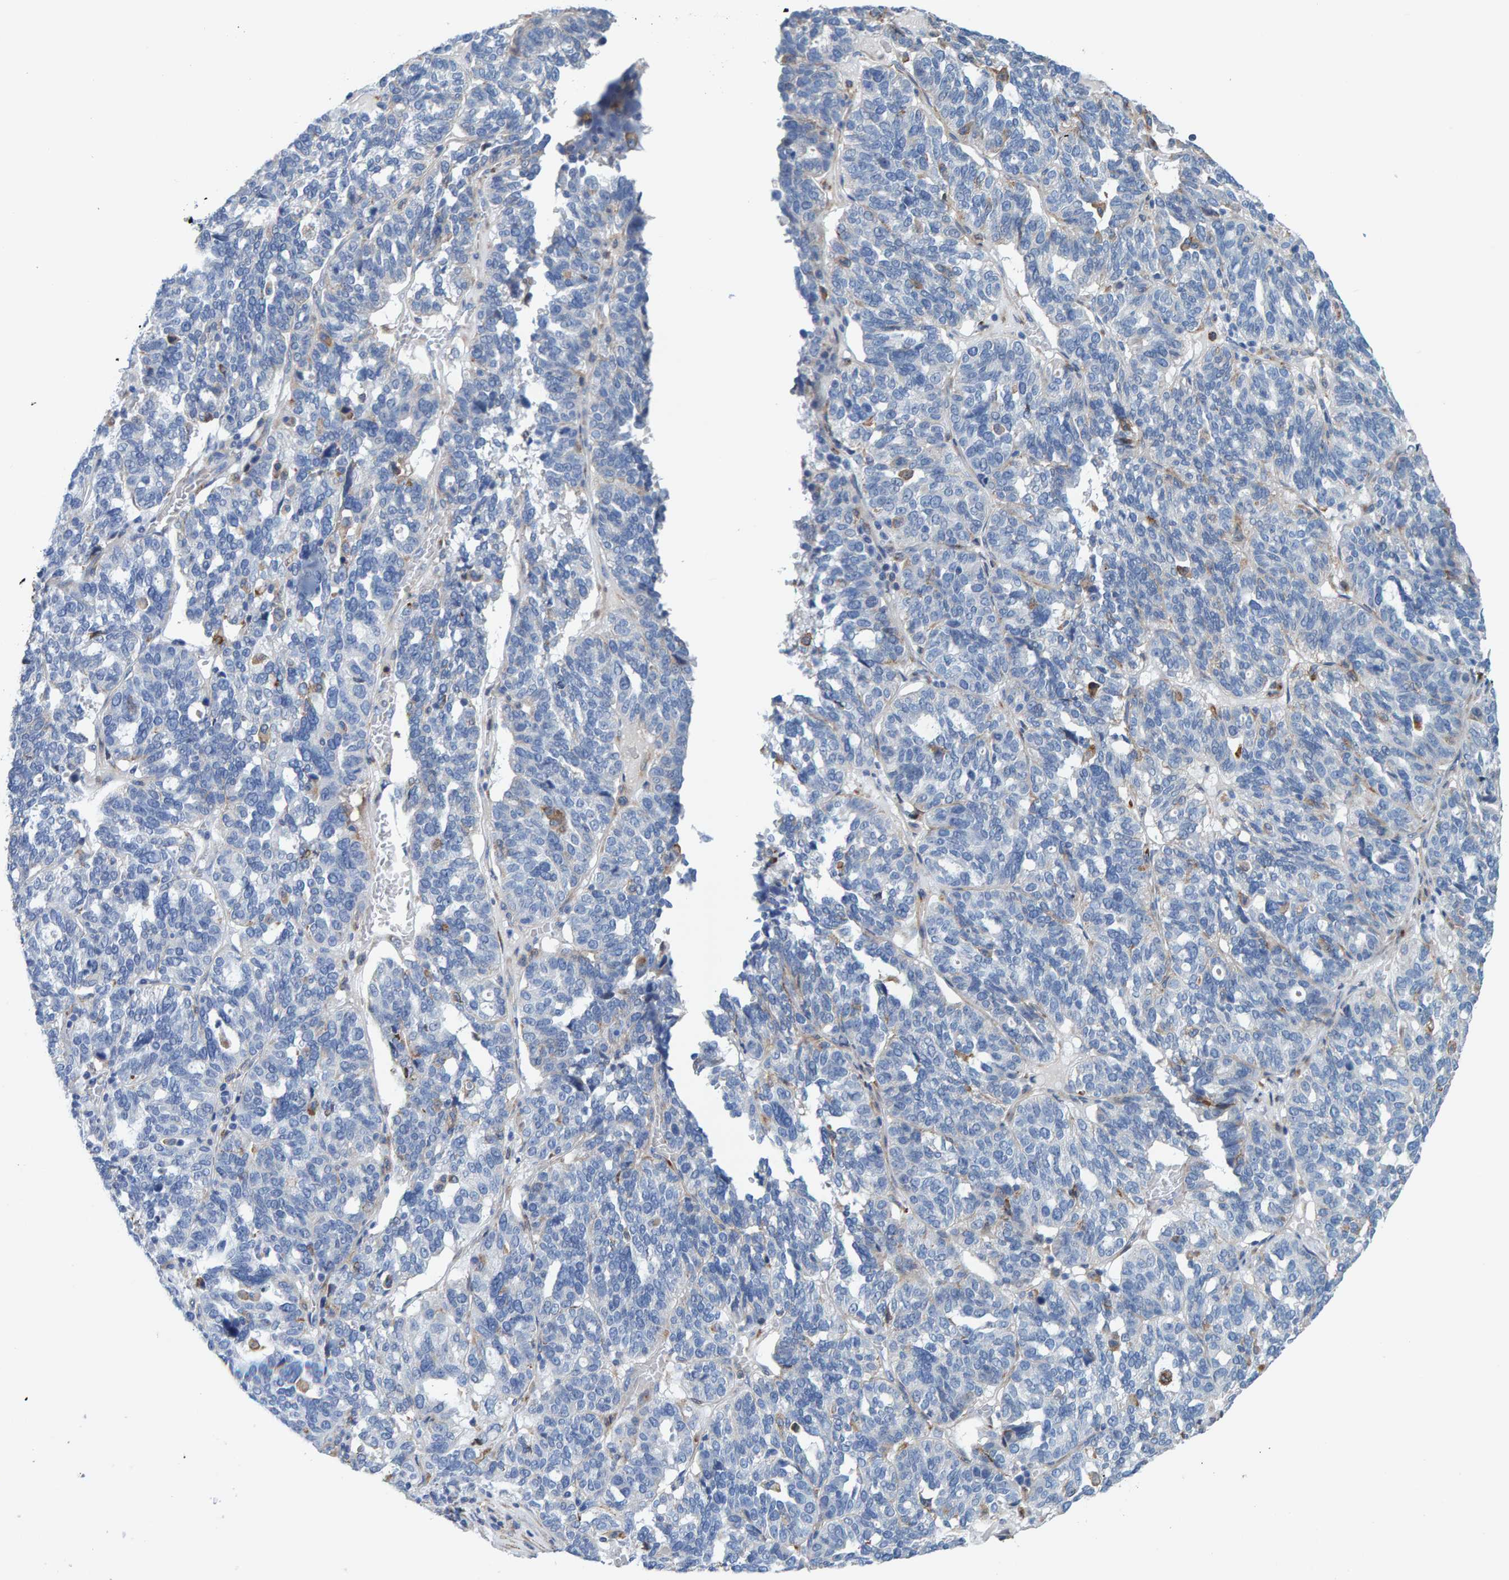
{"staining": {"intensity": "negative", "quantity": "none", "location": "none"}, "tissue": "ovarian cancer", "cell_type": "Tumor cells", "image_type": "cancer", "snomed": [{"axis": "morphology", "description": "Cystadenocarcinoma, serous, NOS"}, {"axis": "topography", "description": "Ovary"}], "caption": "IHC of human ovarian serous cystadenocarcinoma demonstrates no staining in tumor cells. (IHC, brightfield microscopy, high magnification).", "gene": "LRP1", "patient": {"sex": "female", "age": 59}}